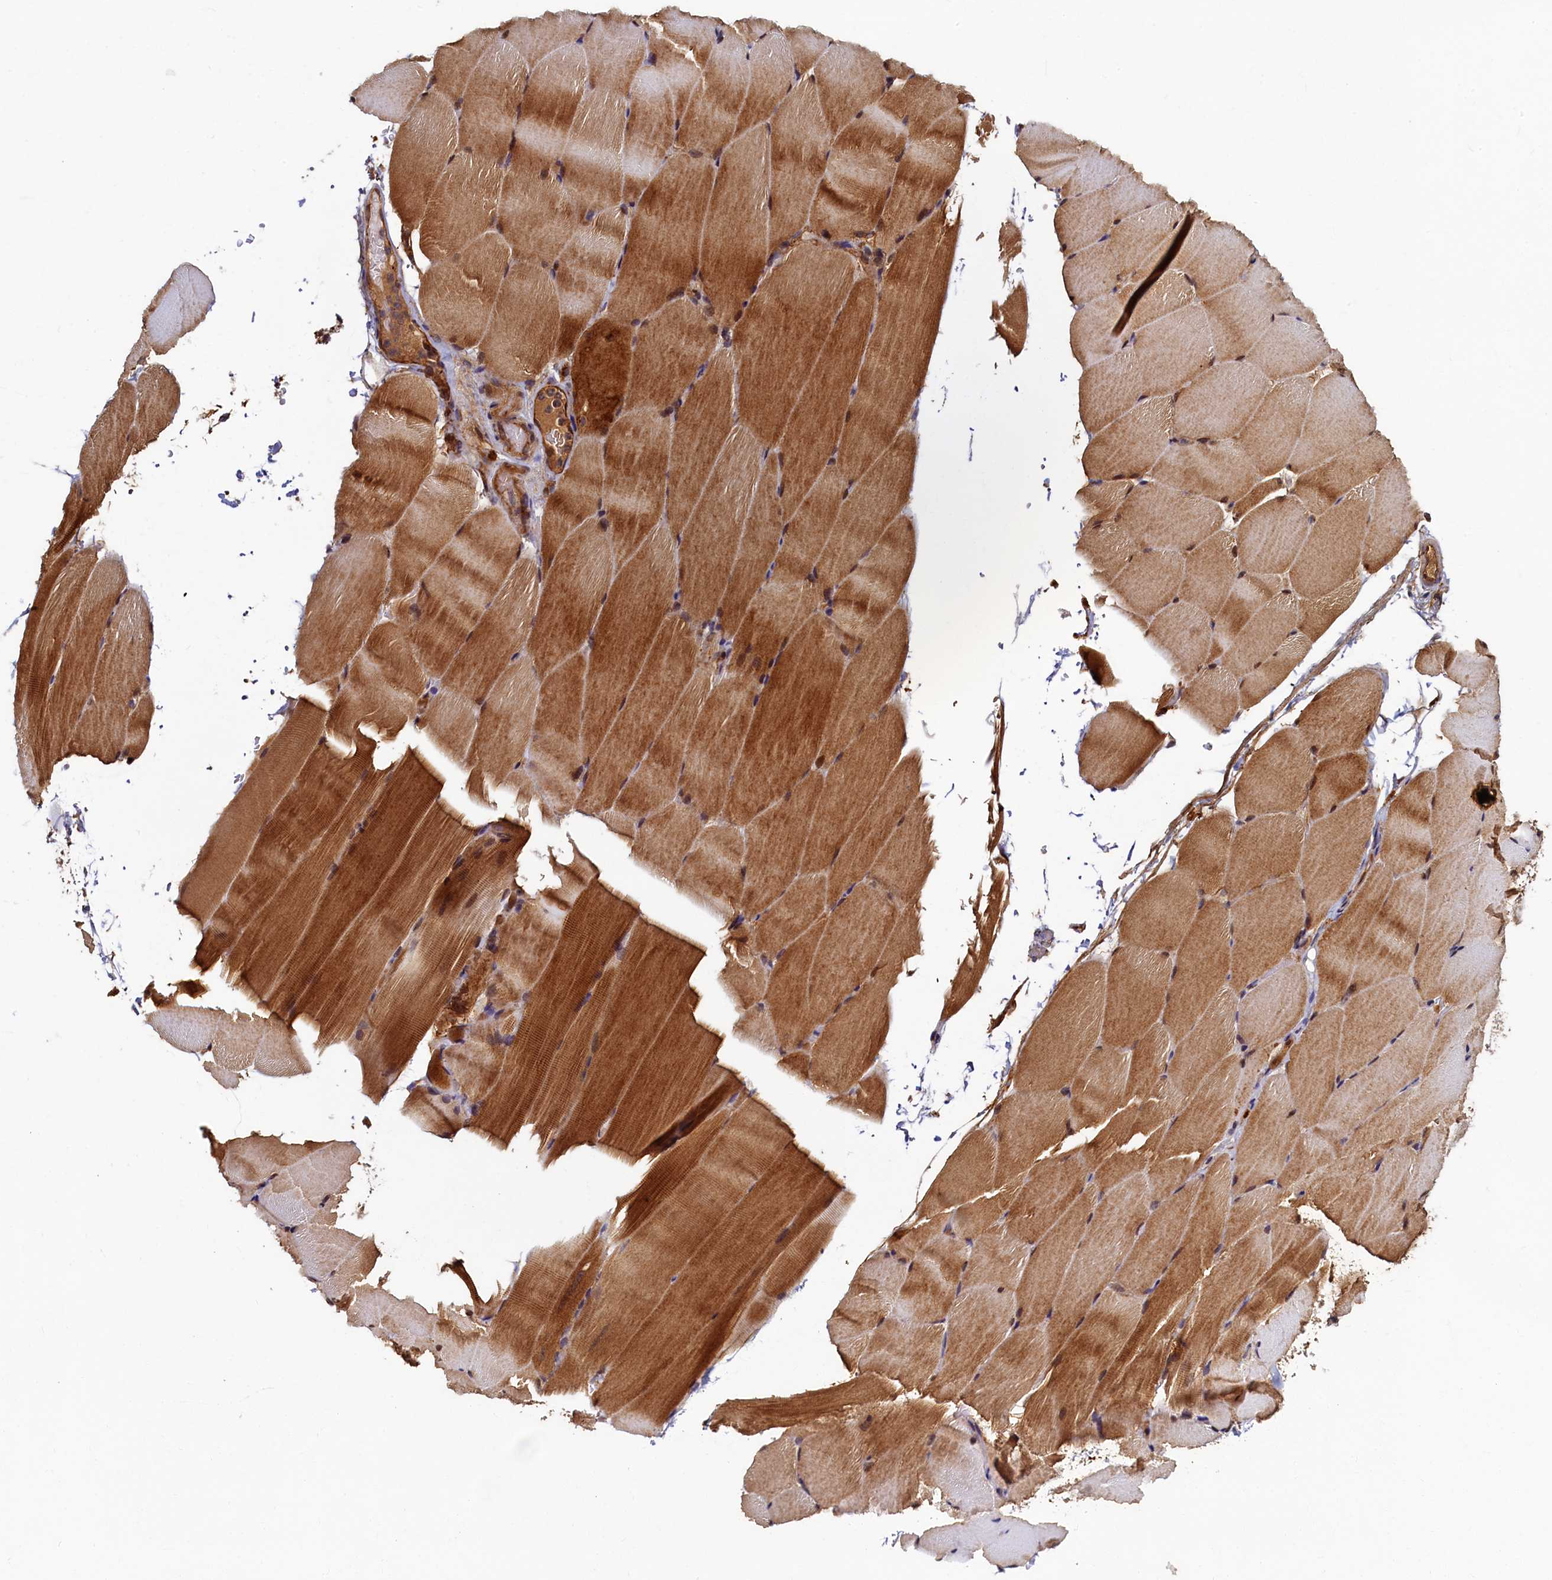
{"staining": {"intensity": "moderate", "quantity": ">75%", "location": "cytoplasmic/membranous,nuclear"}, "tissue": "skeletal muscle", "cell_type": "Myocytes", "image_type": "normal", "snomed": [{"axis": "morphology", "description": "Normal tissue, NOS"}, {"axis": "topography", "description": "Skeletal muscle"}, {"axis": "topography", "description": "Parathyroid gland"}], "caption": "Human skeletal muscle stained for a protein (brown) displays moderate cytoplasmic/membranous,nuclear positive positivity in approximately >75% of myocytes.", "gene": "NCKAP5L", "patient": {"sex": "female", "age": 37}}